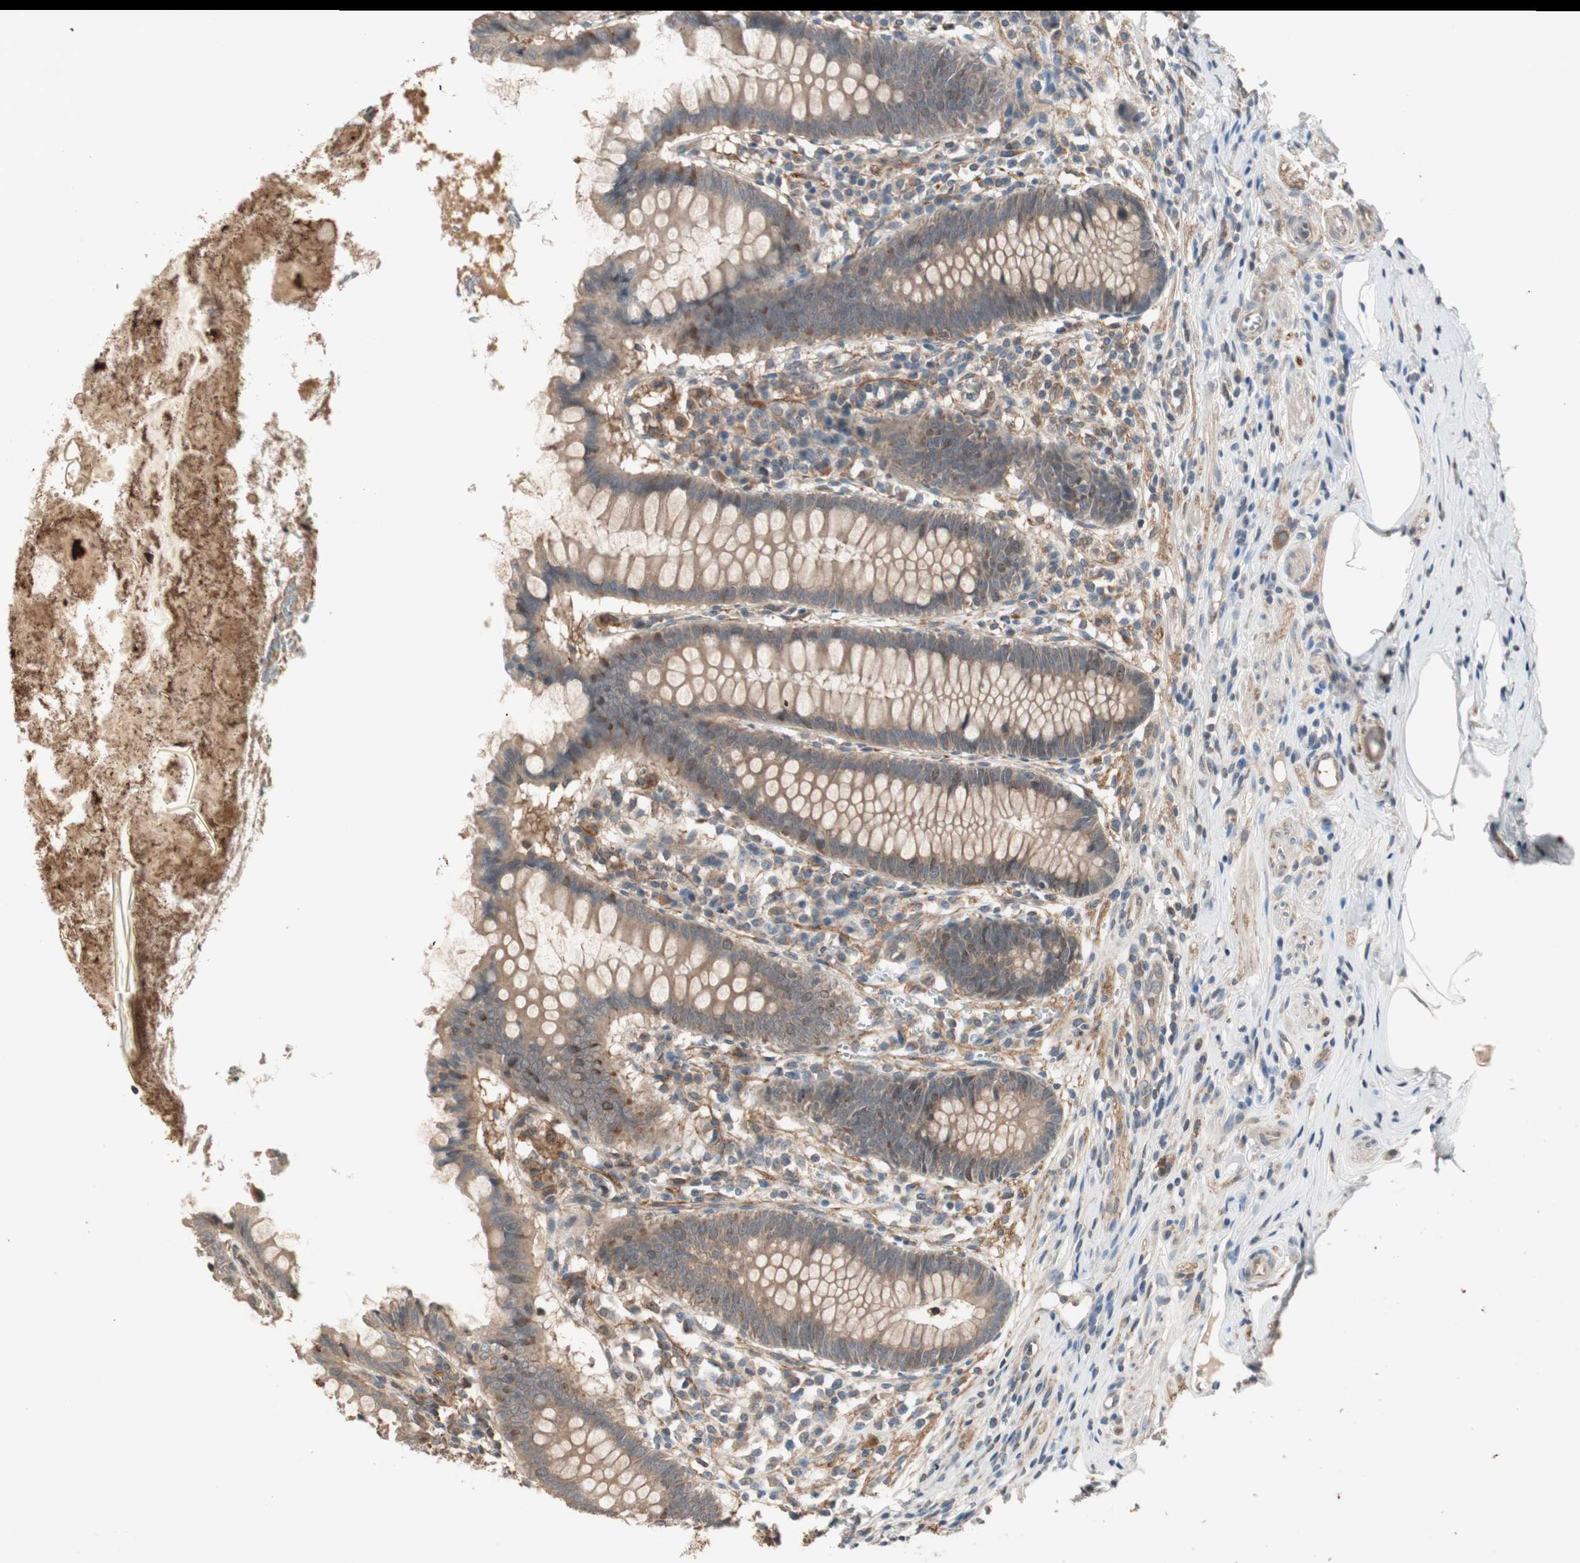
{"staining": {"intensity": "weak", "quantity": ">75%", "location": "cytoplasmic/membranous"}, "tissue": "appendix", "cell_type": "Glandular cells", "image_type": "normal", "snomed": [{"axis": "morphology", "description": "Normal tissue, NOS"}, {"axis": "topography", "description": "Appendix"}], "caption": "IHC image of normal human appendix stained for a protein (brown), which shows low levels of weak cytoplasmic/membranous staining in approximately >75% of glandular cells.", "gene": "ATP6AP2", "patient": {"sex": "female", "age": 50}}